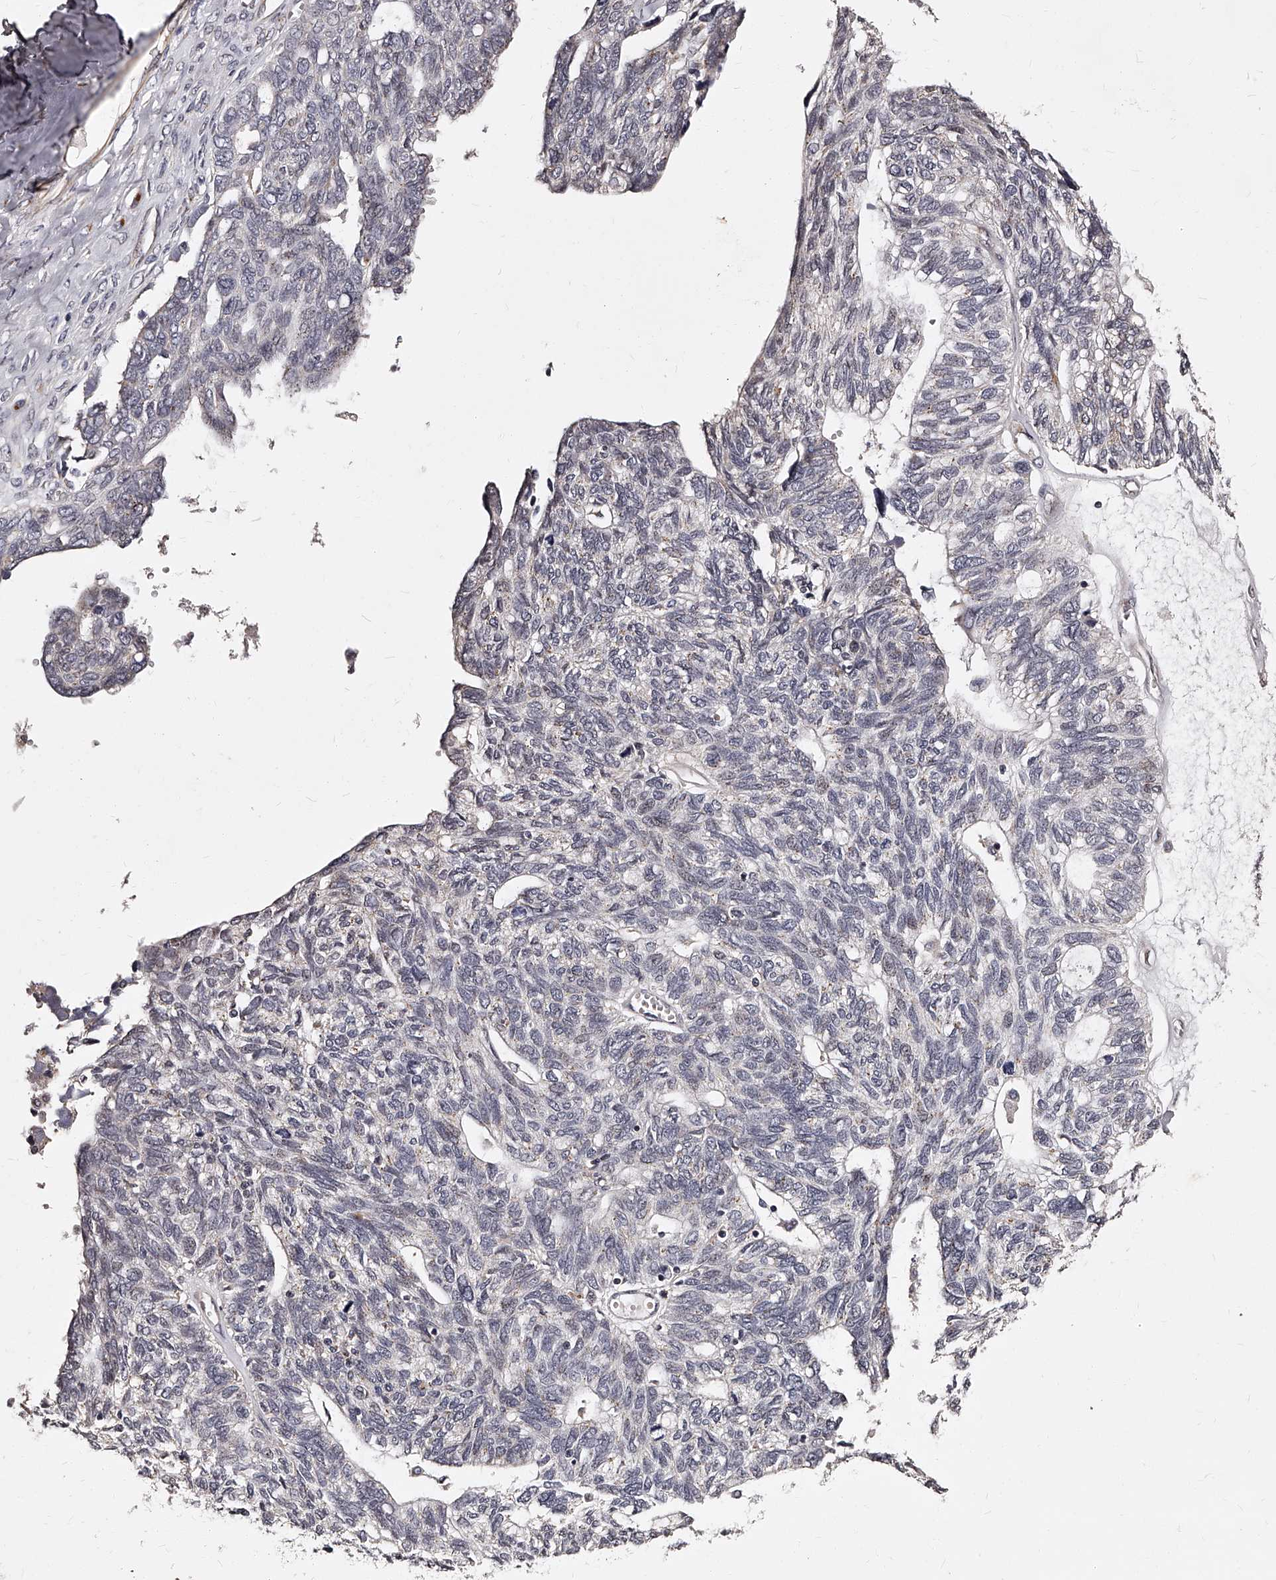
{"staining": {"intensity": "negative", "quantity": "none", "location": "none"}, "tissue": "ovarian cancer", "cell_type": "Tumor cells", "image_type": "cancer", "snomed": [{"axis": "morphology", "description": "Cystadenocarcinoma, serous, NOS"}, {"axis": "topography", "description": "Ovary"}], "caption": "Human ovarian cancer (serous cystadenocarcinoma) stained for a protein using IHC demonstrates no expression in tumor cells.", "gene": "RSC1A1", "patient": {"sex": "female", "age": 79}}